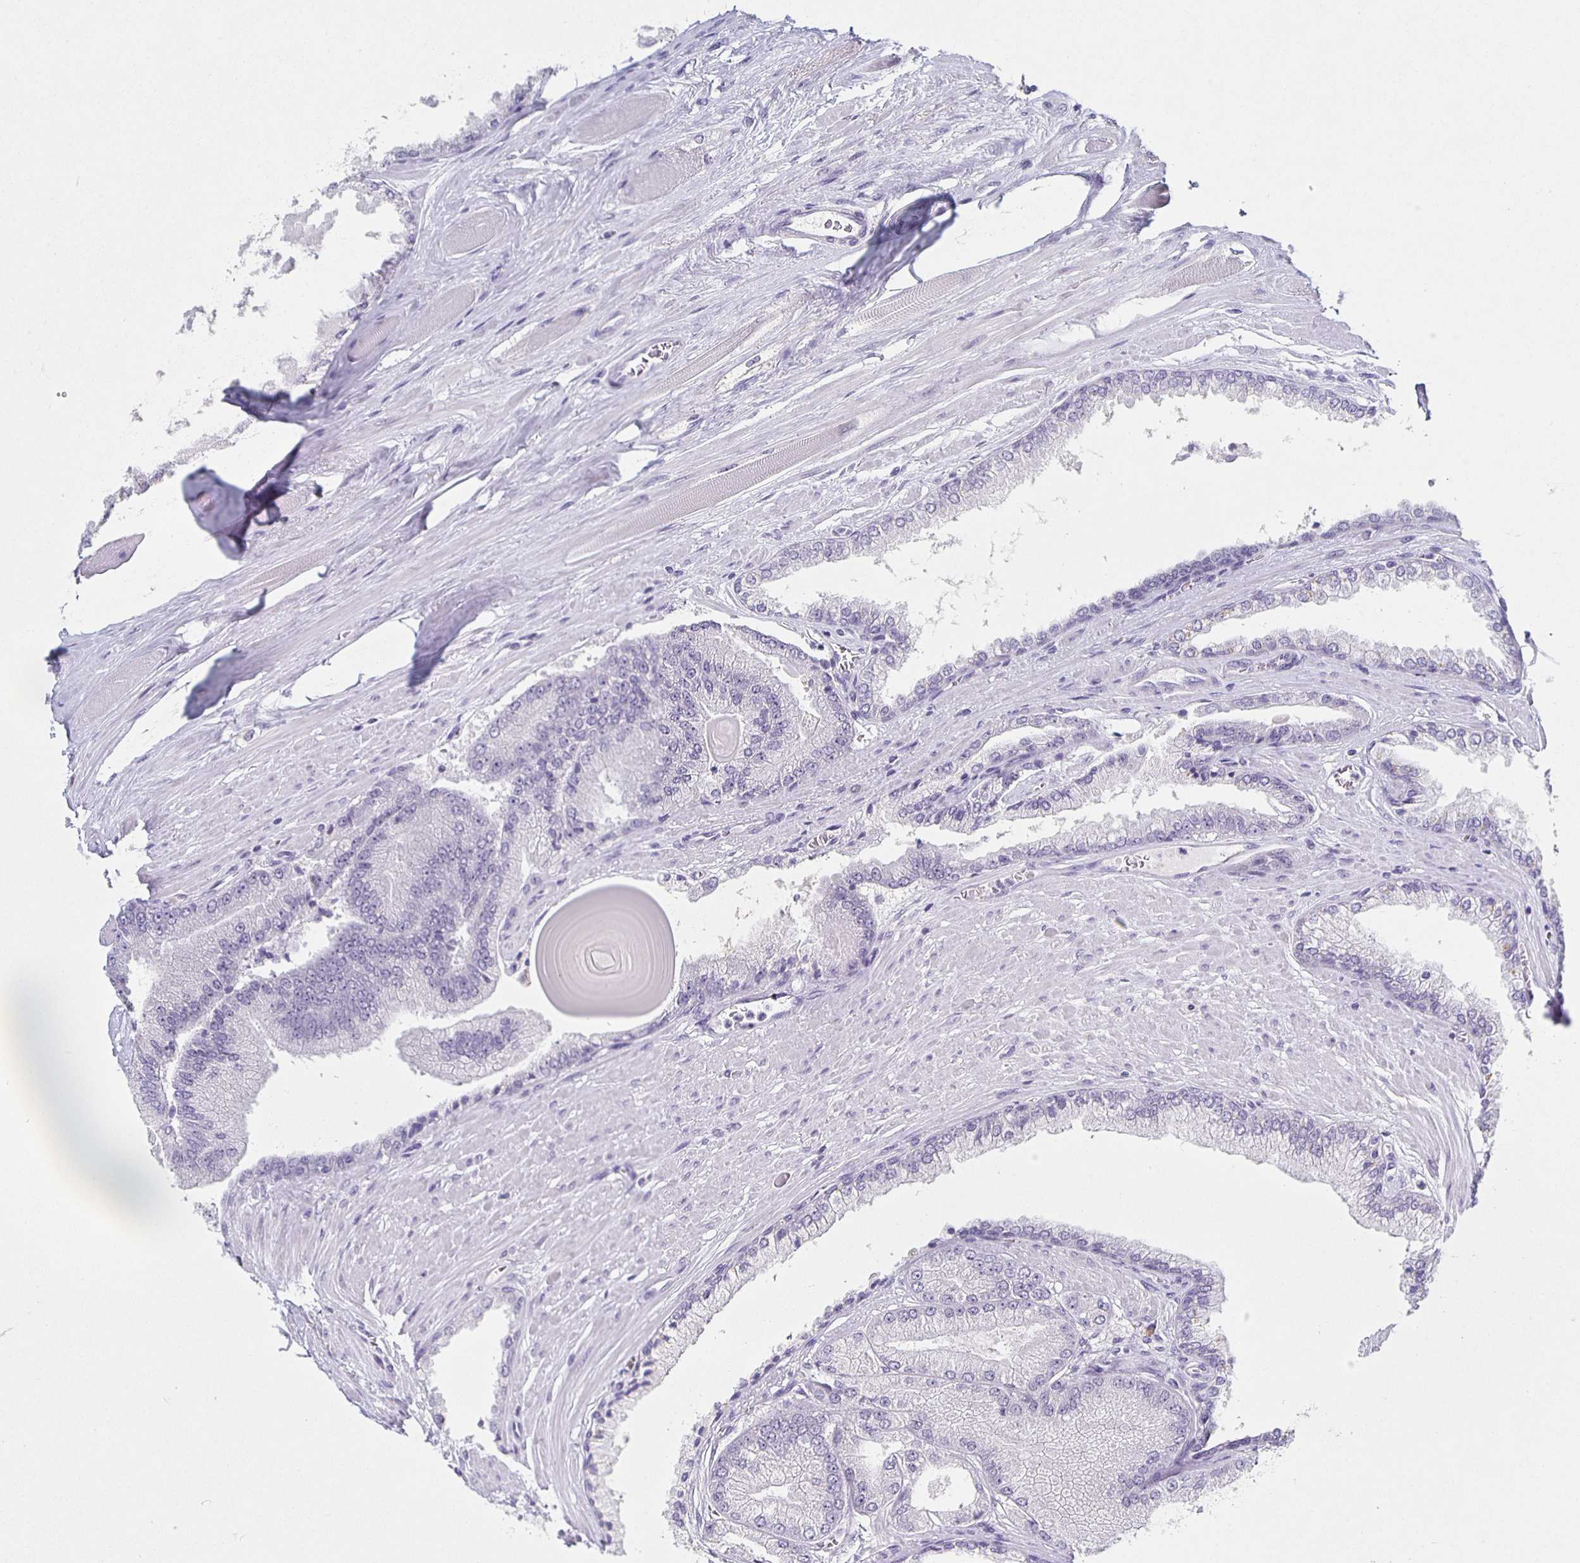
{"staining": {"intensity": "negative", "quantity": "none", "location": "none"}, "tissue": "prostate cancer", "cell_type": "Tumor cells", "image_type": "cancer", "snomed": [{"axis": "morphology", "description": "Adenocarcinoma, Low grade"}, {"axis": "topography", "description": "Prostate"}], "caption": "IHC histopathology image of prostate adenocarcinoma (low-grade) stained for a protein (brown), which demonstrates no staining in tumor cells.", "gene": "CARNS1", "patient": {"sex": "male", "age": 67}}